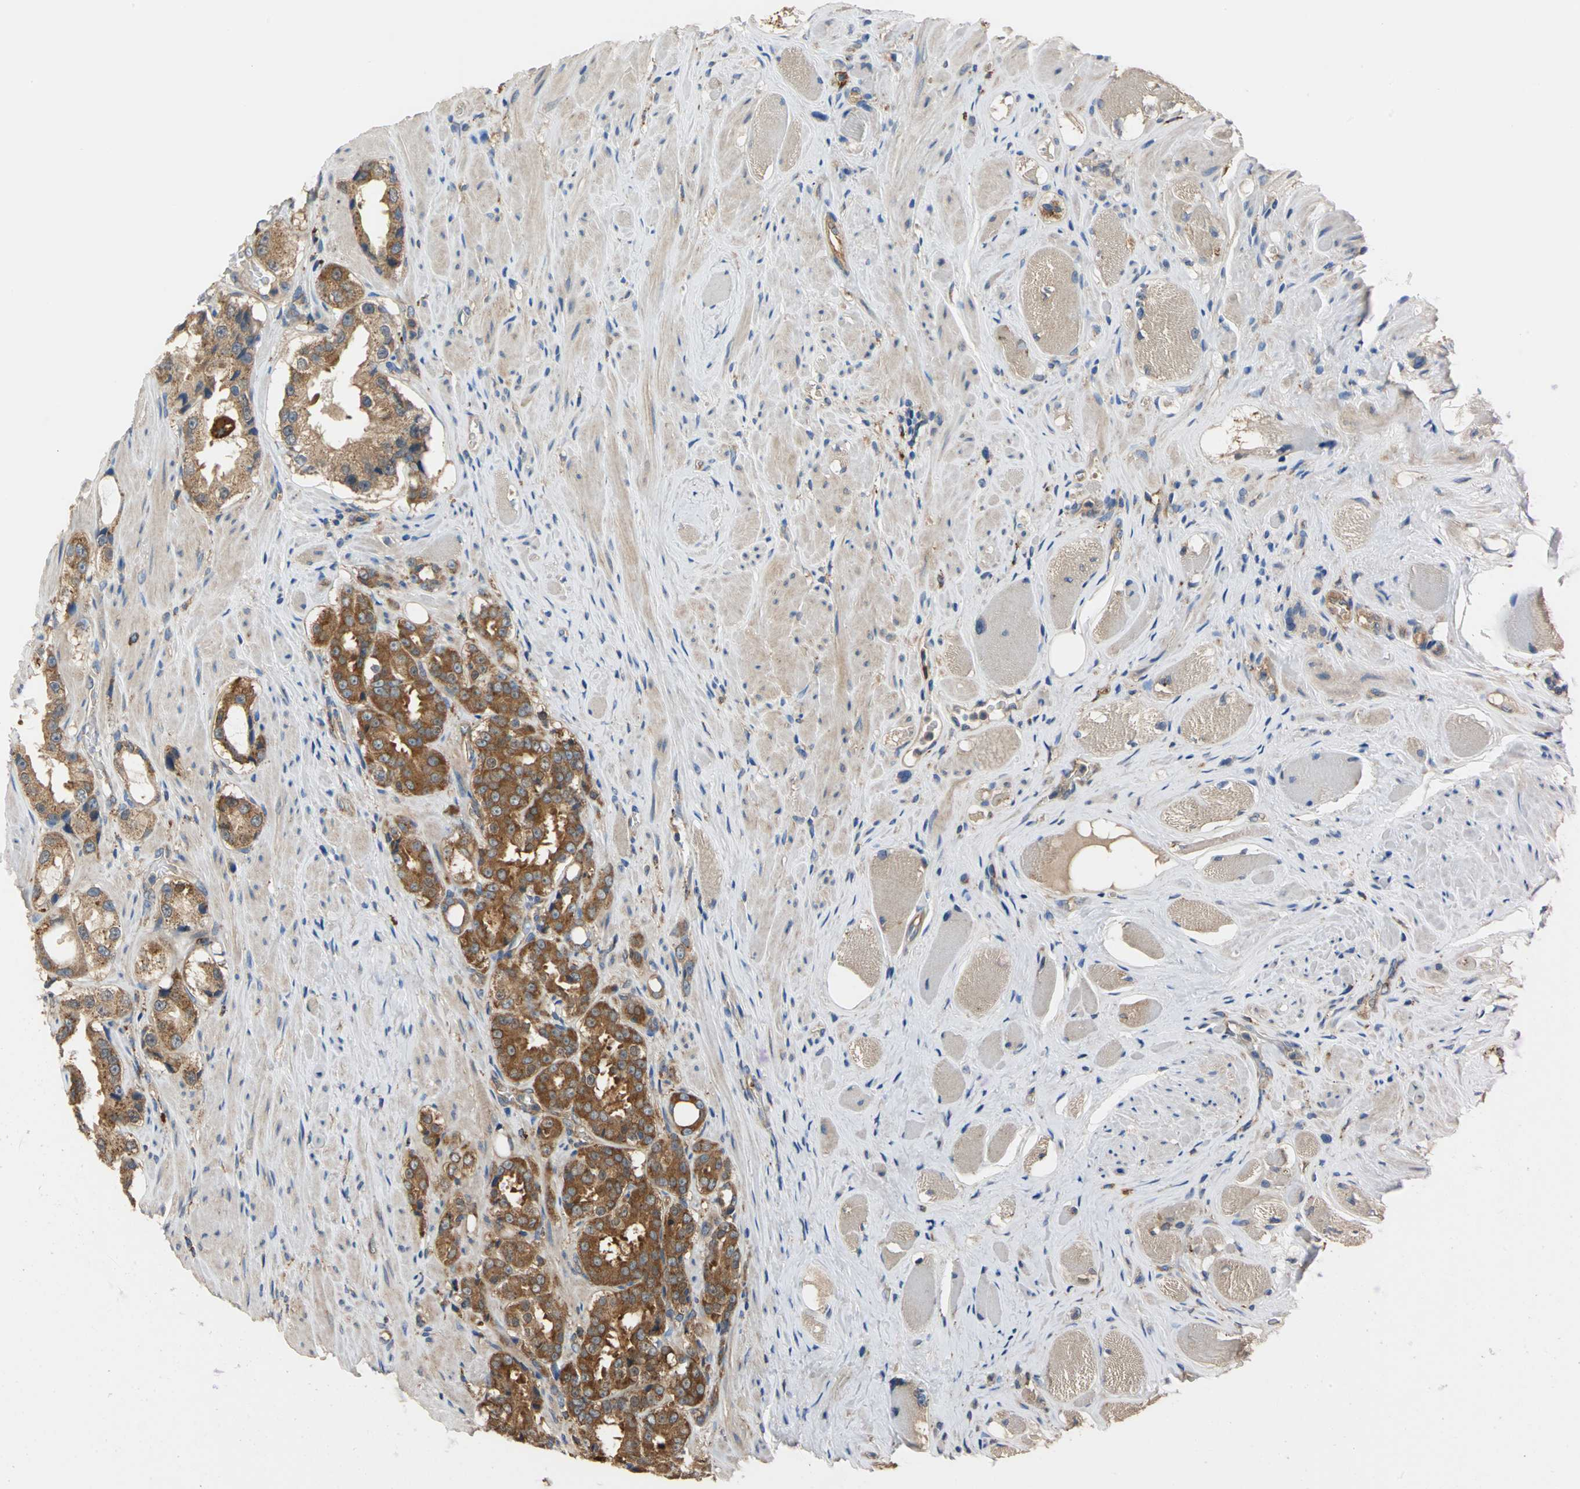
{"staining": {"intensity": "strong", "quantity": ">75%", "location": "cytoplasmic/membranous"}, "tissue": "prostate cancer", "cell_type": "Tumor cells", "image_type": "cancer", "snomed": [{"axis": "morphology", "description": "Adenocarcinoma, Medium grade"}, {"axis": "topography", "description": "Prostate"}], "caption": "Prostate cancer (adenocarcinoma (medium-grade)) tissue demonstrates strong cytoplasmic/membranous staining in about >75% of tumor cells, visualized by immunohistochemistry.", "gene": "DIAPH2", "patient": {"sex": "male", "age": 60}}